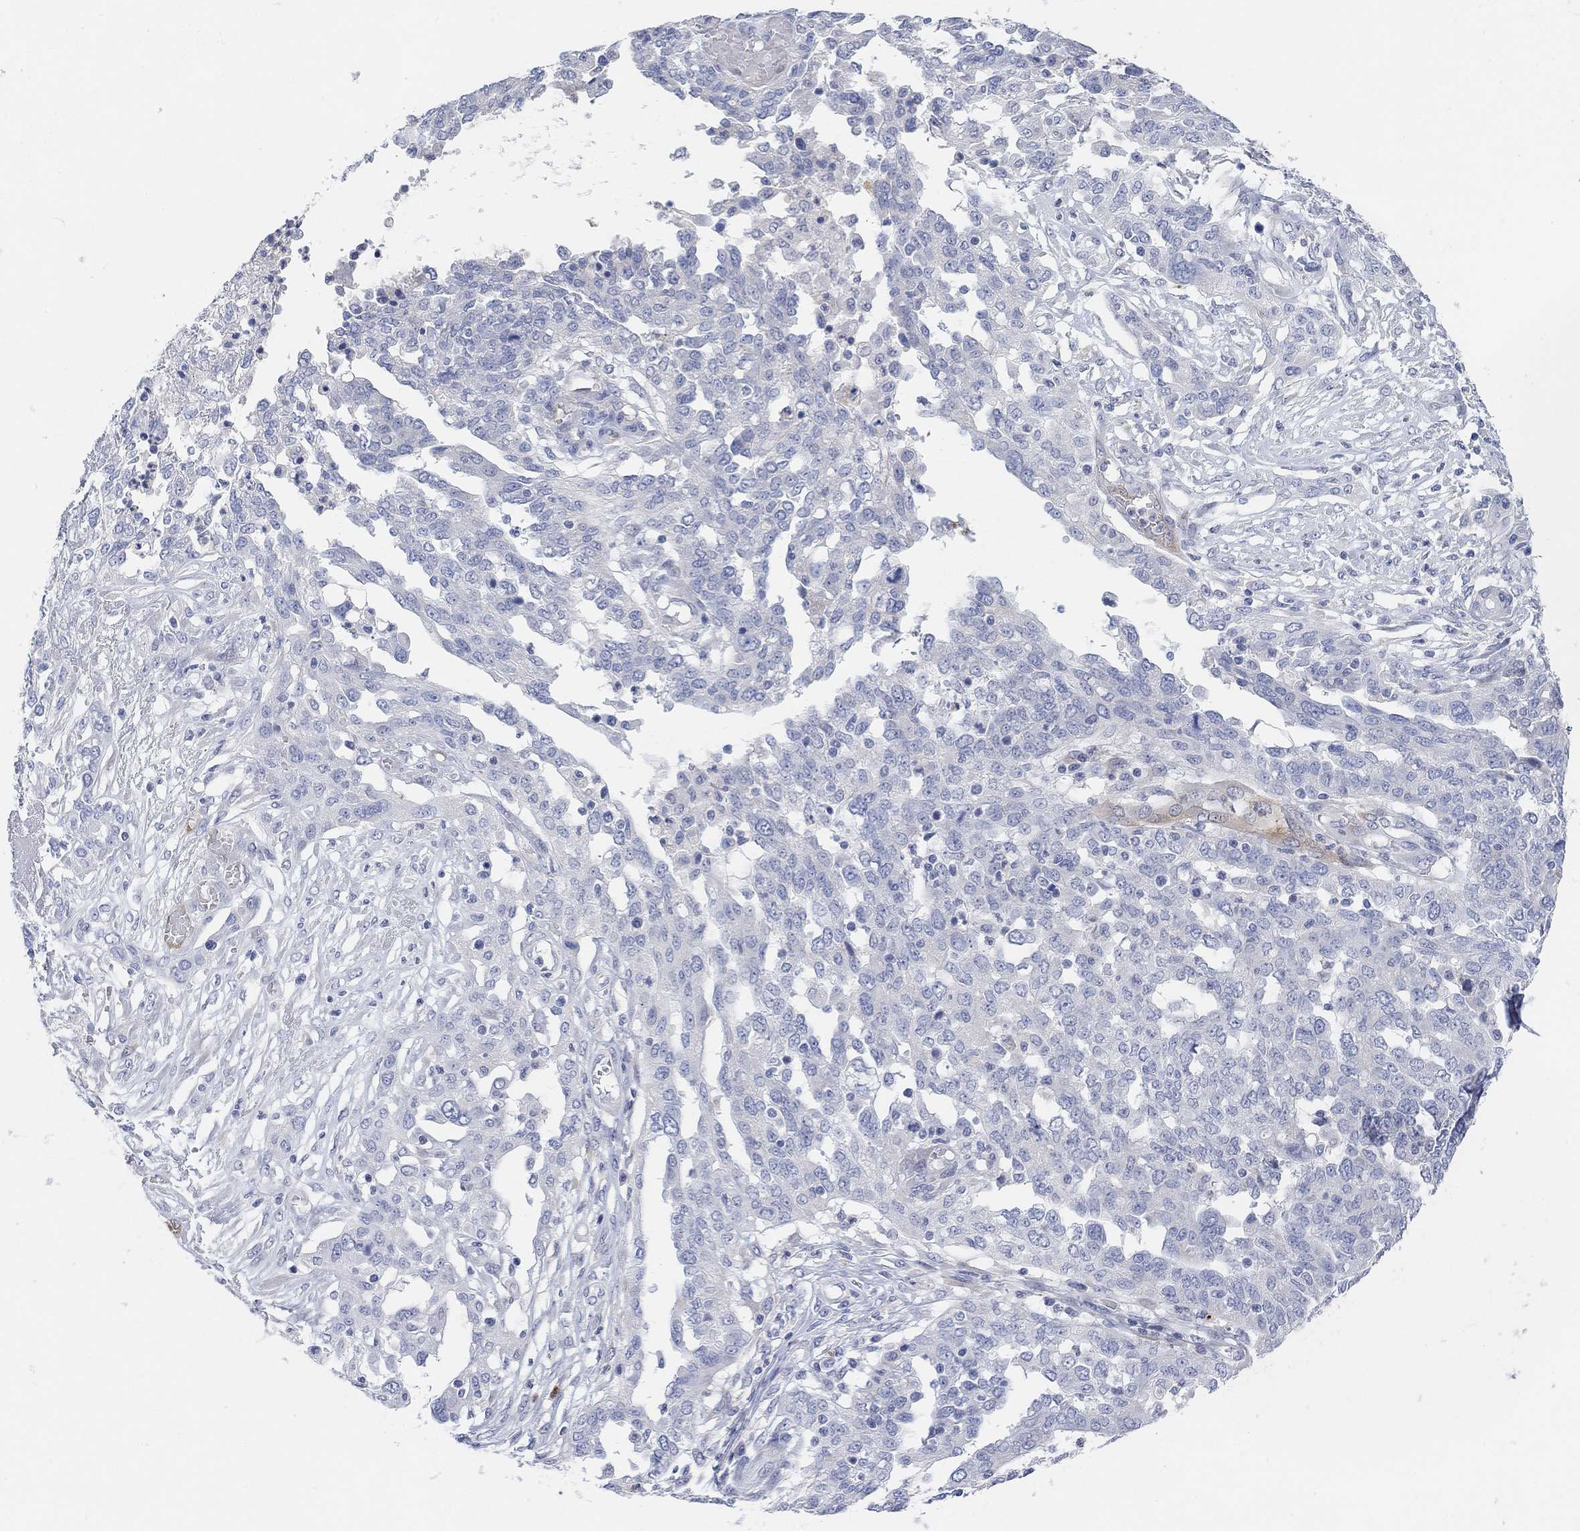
{"staining": {"intensity": "negative", "quantity": "none", "location": "none"}, "tissue": "ovarian cancer", "cell_type": "Tumor cells", "image_type": "cancer", "snomed": [{"axis": "morphology", "description": "Cystadenocarcinoma, serous, NOS"}, {"axis": "topography", "description": "Ovary"}], "caption": "Tumor cells show no significant protein staining in ovarian cancer (serous cystadenocarcinoma). (Brightfield microscopy of DAB immunohistochemistry at high magnification).", "gene": "VAT1L", "patient": {"sex": "female", "age": 67}}